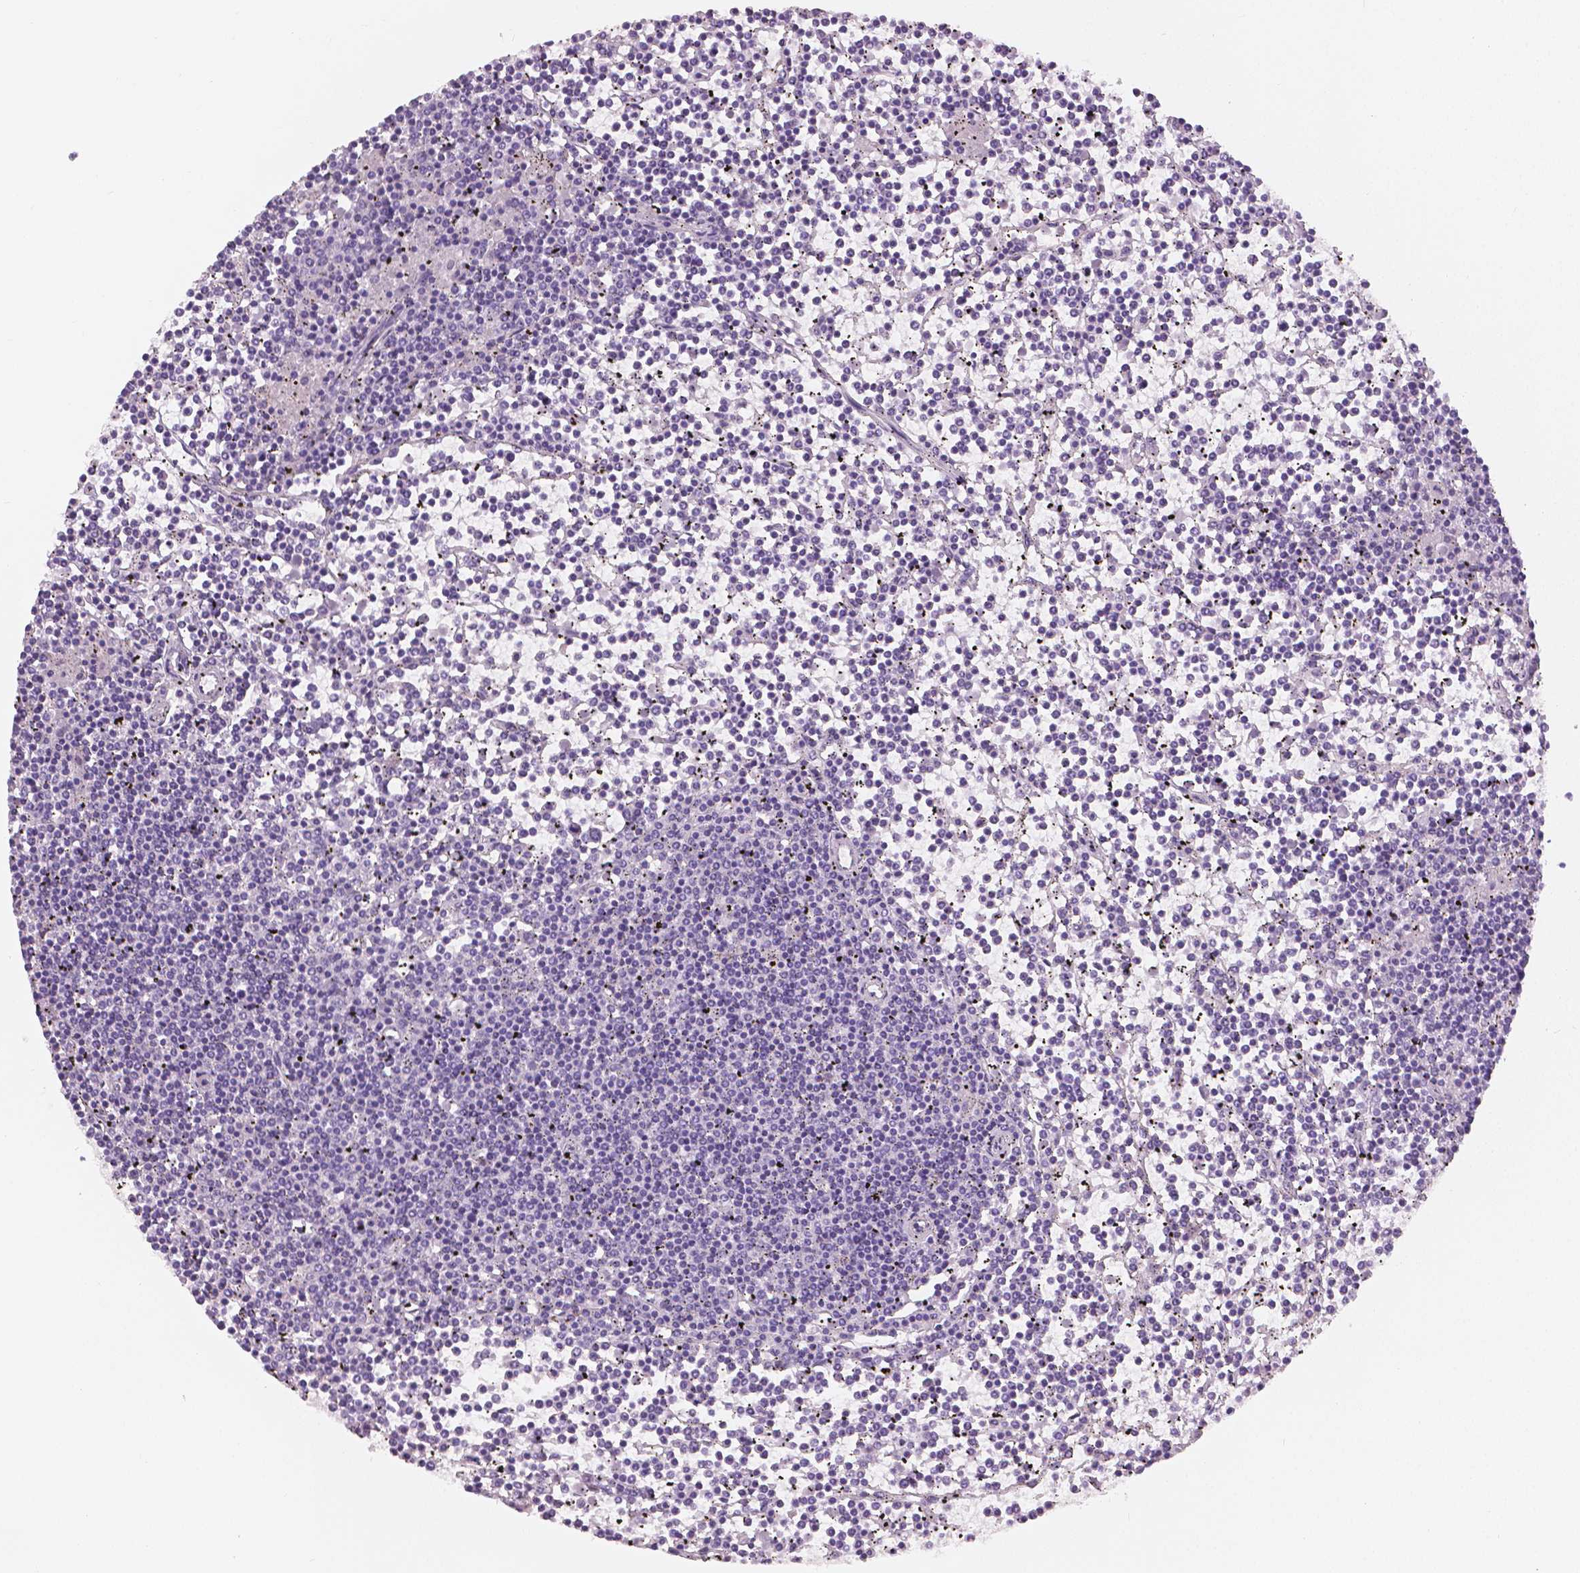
{"staining": {"intensity": "negative", "quantity": "none", "location": "none"}, "tissue": "lymphoma", "cell_type": "Tumor cells", "image_type": "cancer", "snomed": [{"axis": "morphology", "description": "Malignant lymphoma, non-Hodgkin's type, Low grade"}, {"axis": "topography", "description": "Spleen"}], "caption": "Immunohistochemistry (IHC) of malignant lymphoma, non-Hodgkin's type (low-grade) reveals no staining in tumor cells.", "gene": "SLC24A1", "patient": {"sex": "female", "age": 19}}